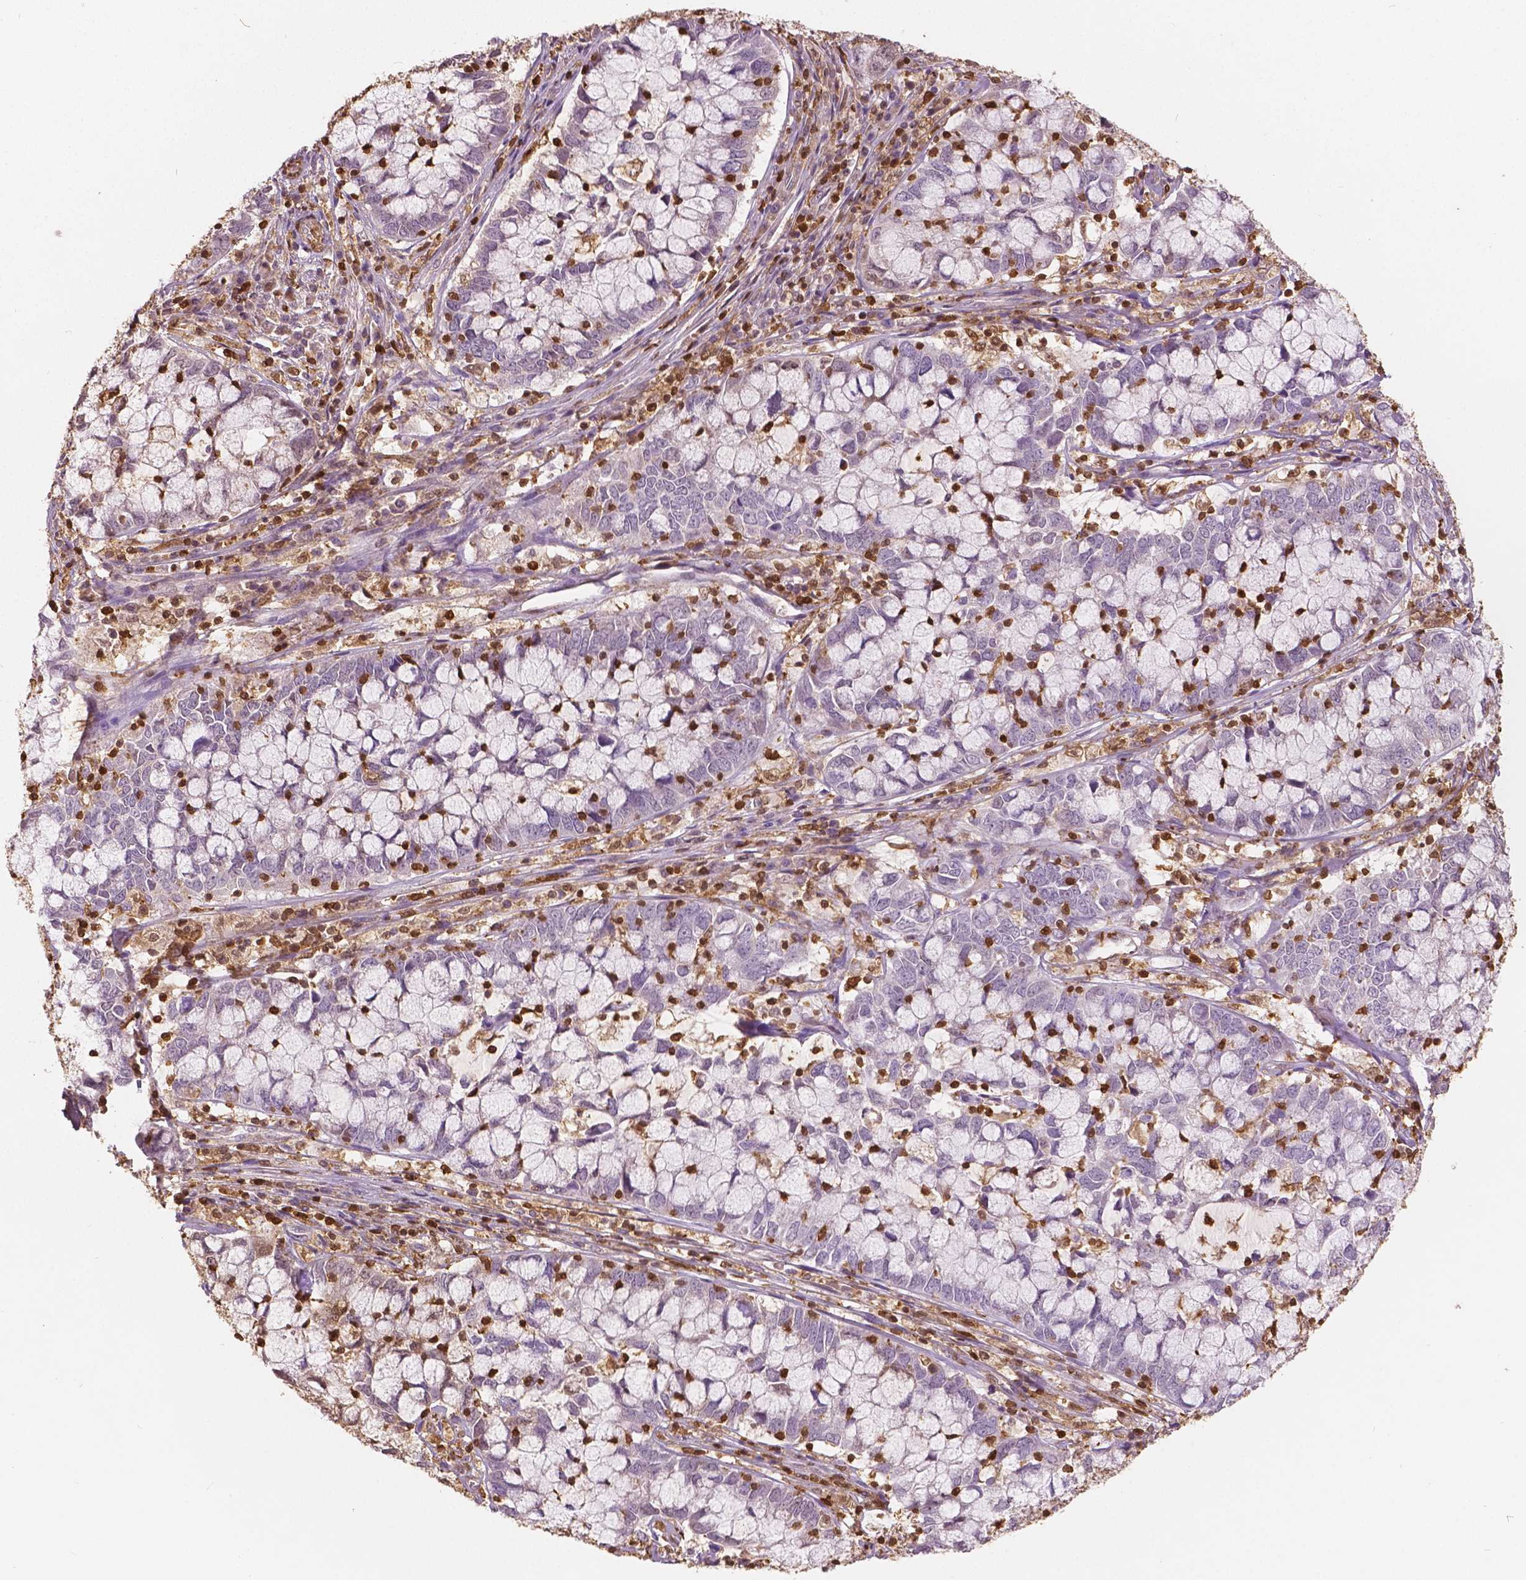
{"staining": {"intensity": "negative", "quantity": "none", "location": "none"}, "tissue": "cervical cancer", "cell_type": "Tumor cells", "image_type": "cancer", "snomed": [{"axis": "morphology", "description": "Adenocarcinoma, NOS"}, {"axis": "topography", "description": "Cervix"}], "caption": "Cervical cancer was stained to show a protein in brown. There is no significant expression in tumor cells. Brightfield microscopy of immunohistochemistry (IHC) stained with DAB (brown) and hematoxylin (blue), captured at high magnification.", "gene": "S100A4", "patient": {"sex": "female", "age": 40}}